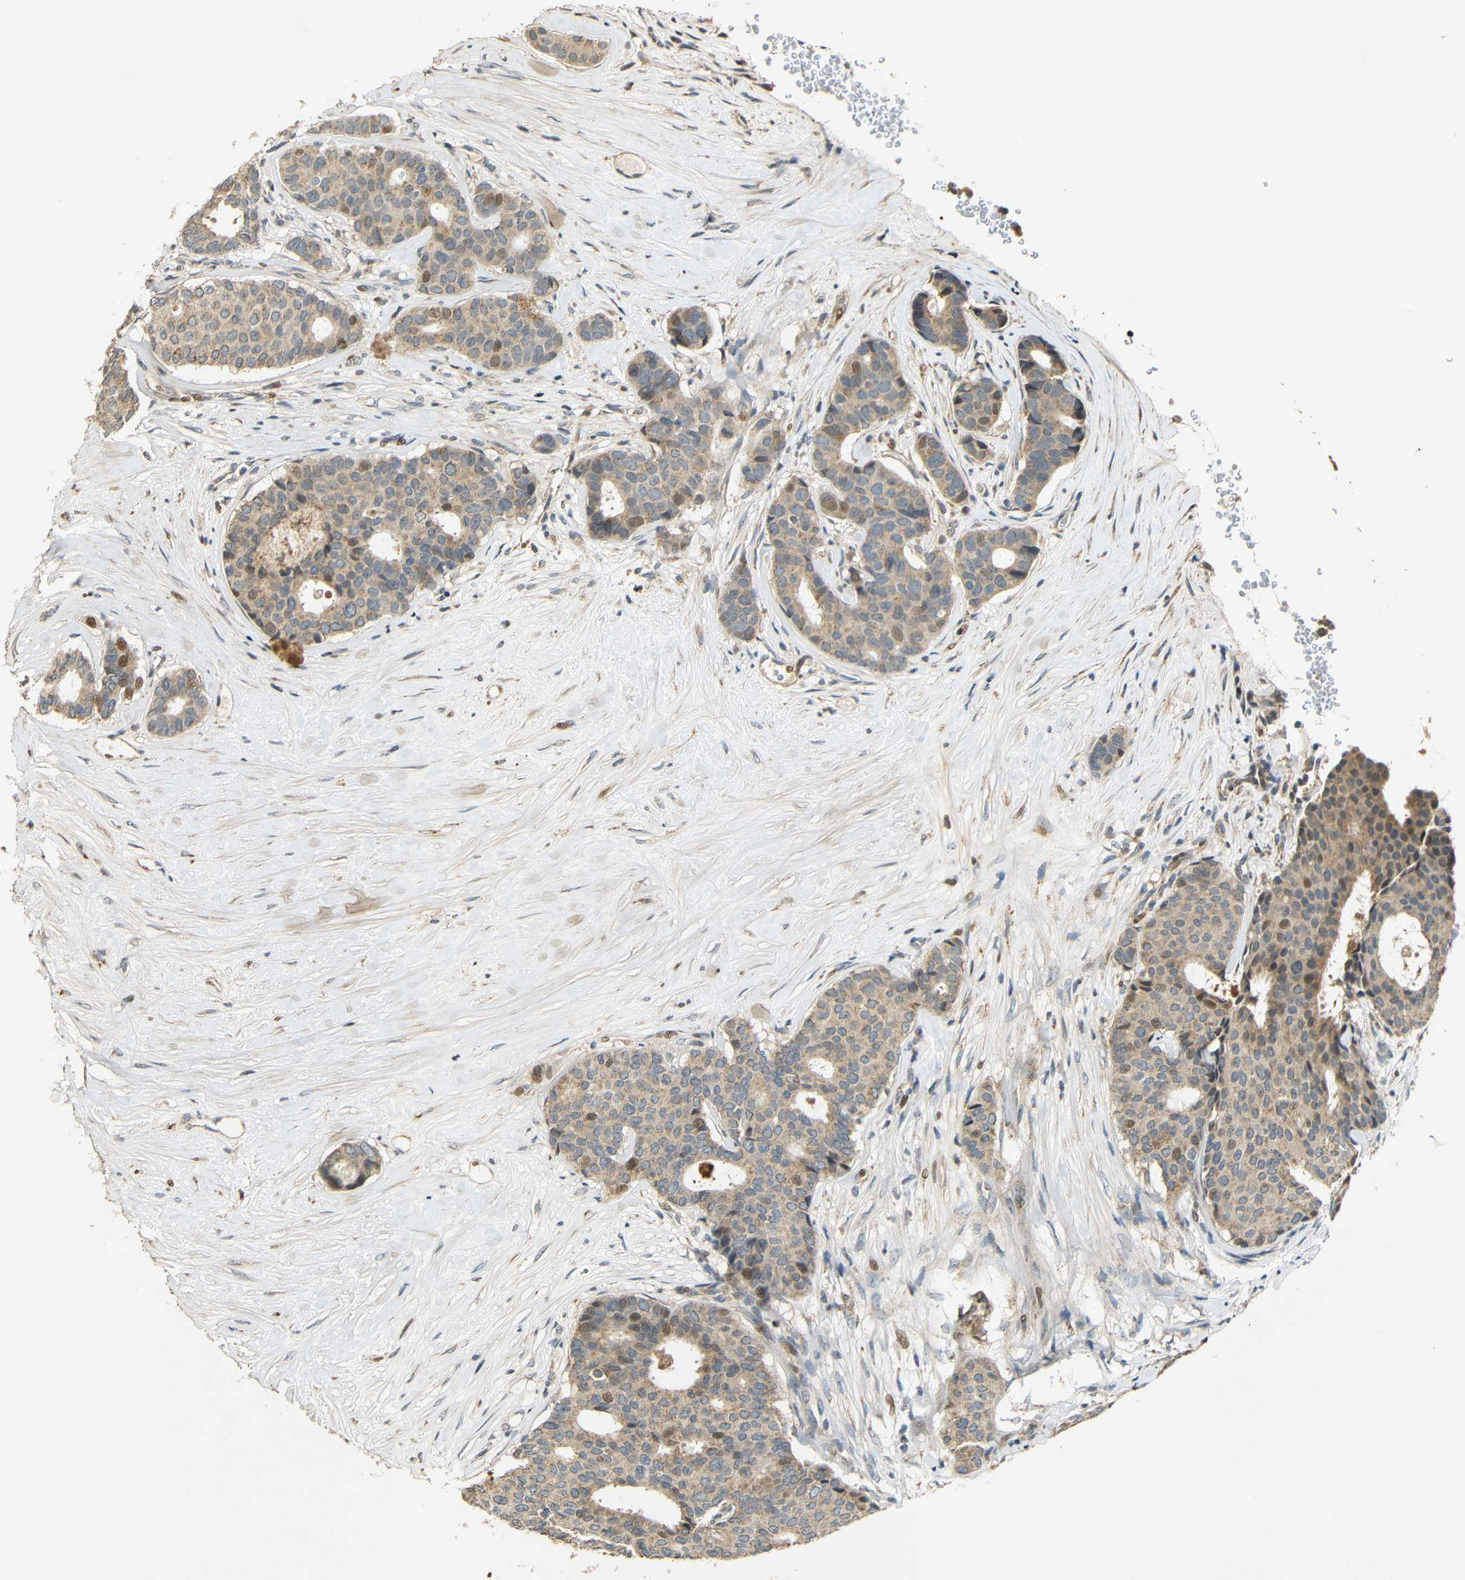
{"staining": {"intensity": "moderate", "quantity": ">75%", "location": "cytoplasmic/membranous,nuclear"}, "tissue": "breast cancer", "cell_type": "Tumor cells", "image_type": "cancer", "snomed": [{"axis": "morphology", "description": "Duct carcinoma"}, {"axis": "topography", "description": "Breast"}], "caption": "A brown stain labels moderate cytoplasmic/membranous and nuclear expression of a protein in breast cancer tumor cells.", "gene": "KAZALD1", "patient": {"sex": "female", "age": 75}}